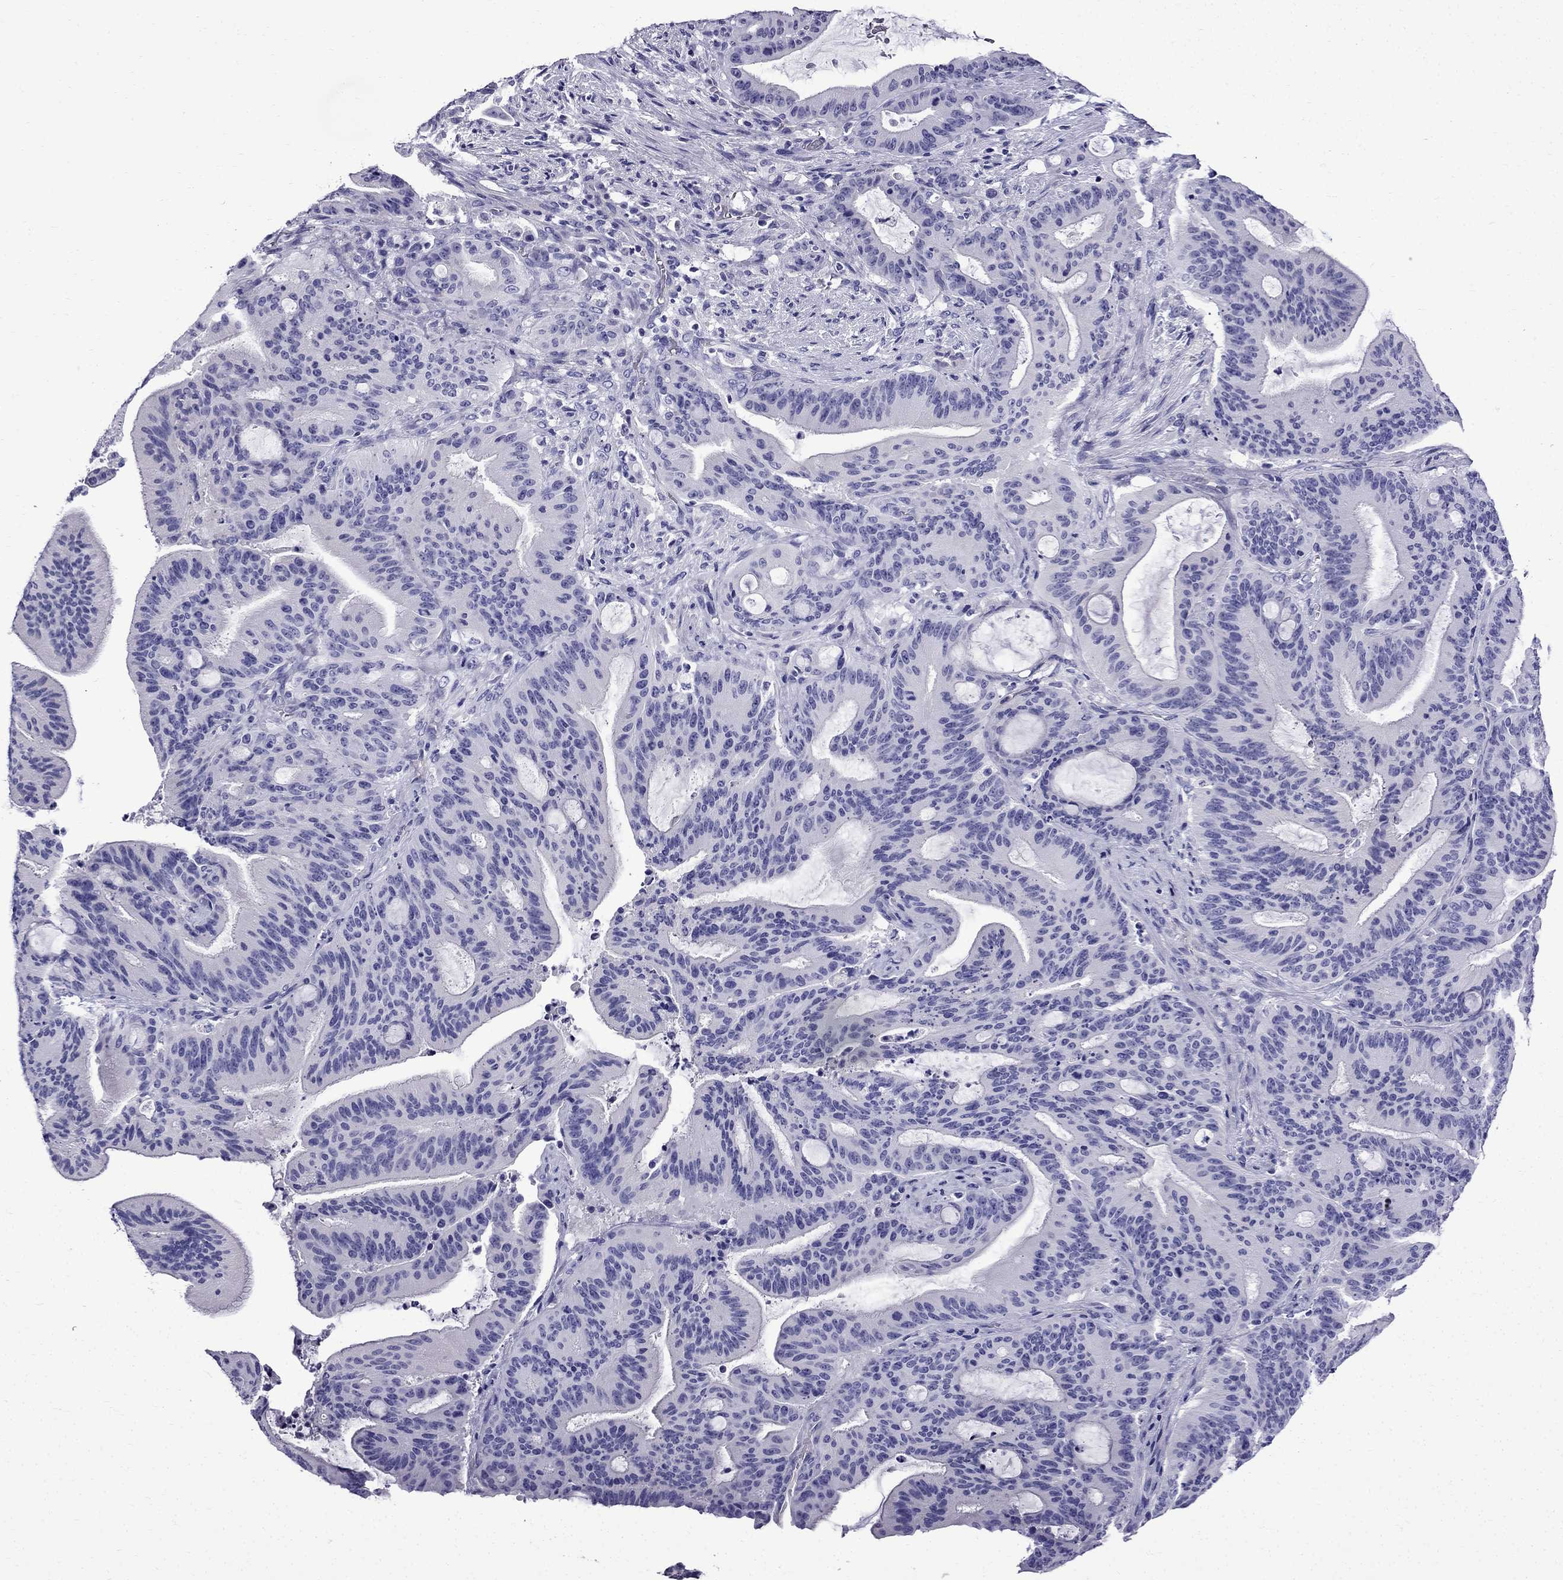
{"staining": {"intensity": "negative", "quantity": "none", "location": "none"}, "tissue": "liver cancer", "cell_type": "Tumor cells", "image_type": "cancer", "snomed": [{"axis": "morphology", "description": "Cholangiocarcinoma"}, {"axis": "topography", "description": "Liver"}], "caption": "Protein analysis of liver cancer demonstrates no significant expression in tumor cells. Nuclei are stained in blue.", "gene": "ERC2", "patient": {"sex": "female", "age": 73}}